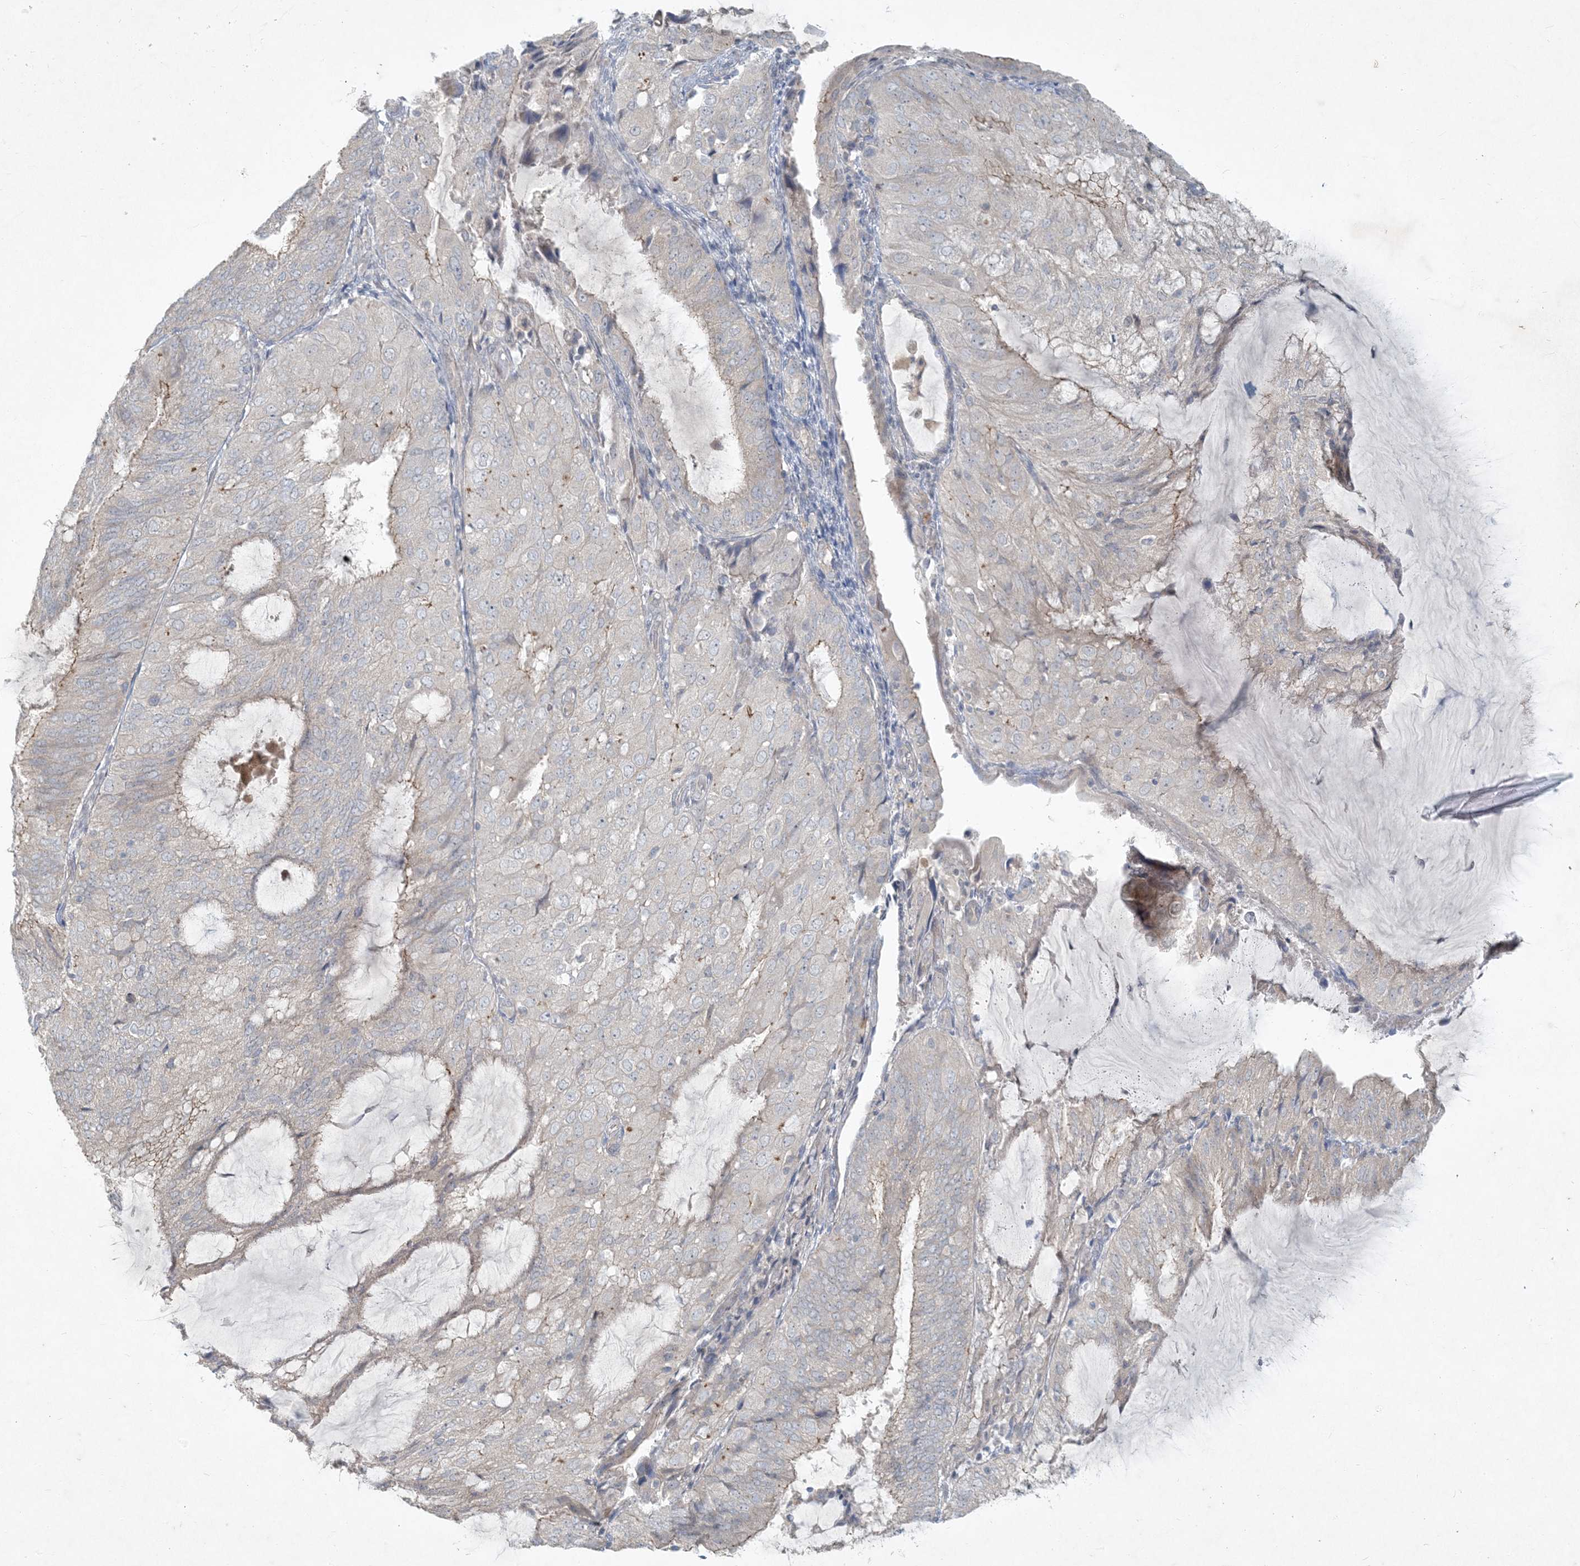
{"staining": {"intensity": "weak", "quantity": "<25%", "location": "cytoplasmic/membranous"}, "tissue": "endometrial cancer", "cell_type": "Tumor cells", "image_type": "cancer", "snomed": [{"axis": "morphology", "description": "Adenocarcinoma, NOS"}, {"axis": "topography", "description": "Endometrium"}], "caption": "The image reveals no staining of tumor cells in endometrial cancer.", "gene": "BCORL1", "patient": {"sex": "female", "age": 81}}